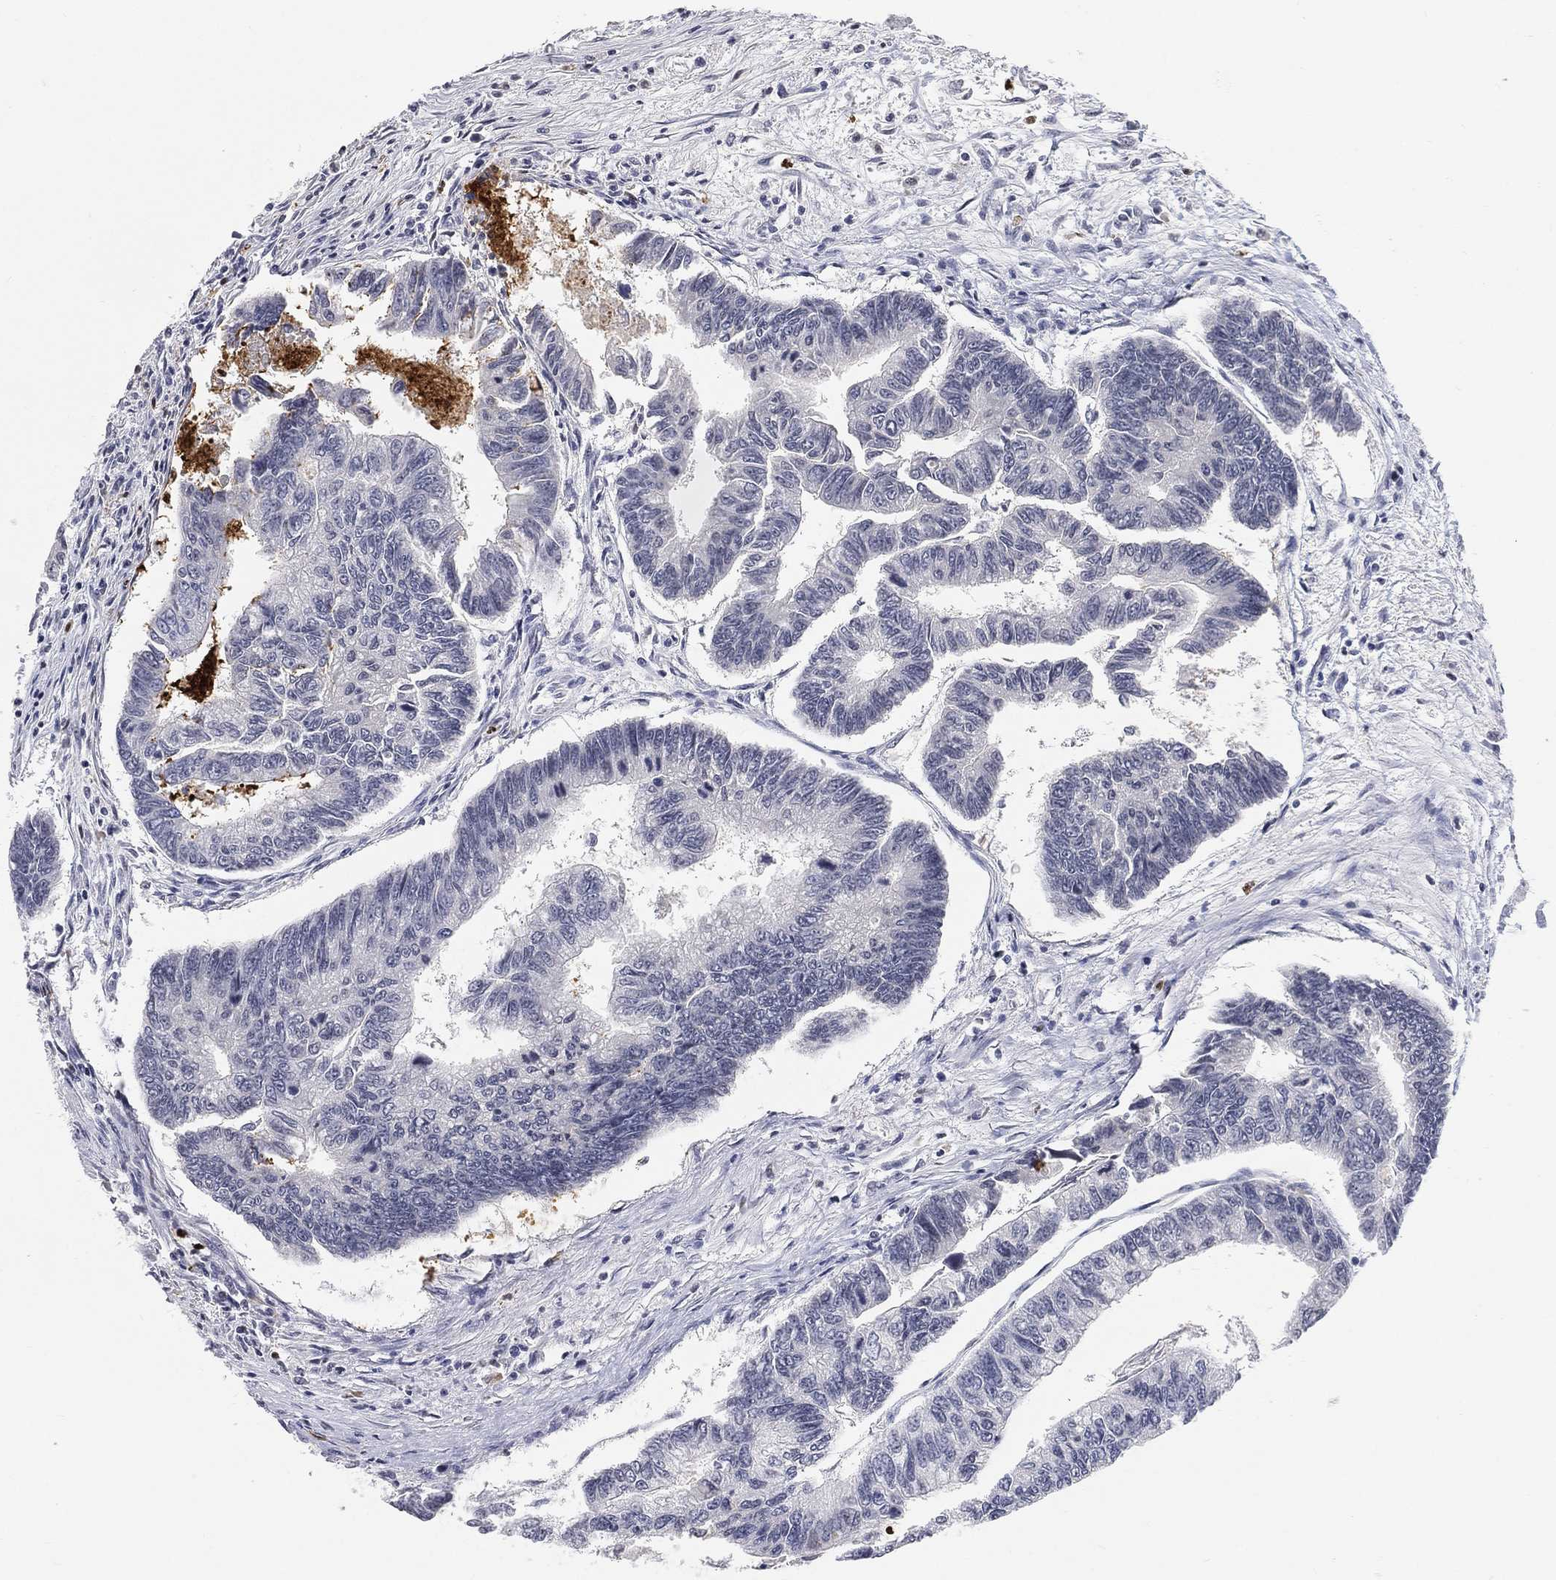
{"staining": {"intensity": "negative", "quantity": "none", "location": "none"}, "tissue": "colorectal cancer", "cell_type": "Tumor cells", "image_type": "cancer", "snomed": [{"axis": "morphology", "description": "Adenocarcinoma, NOS"}, {"axis": "topography", "description": "Colon"}], "caption": "A micrograph of human colorectal cancer is negative for staining in tumor cells.", "gene": "ARG1", "patient": {"sex": "female", "age": 65}}